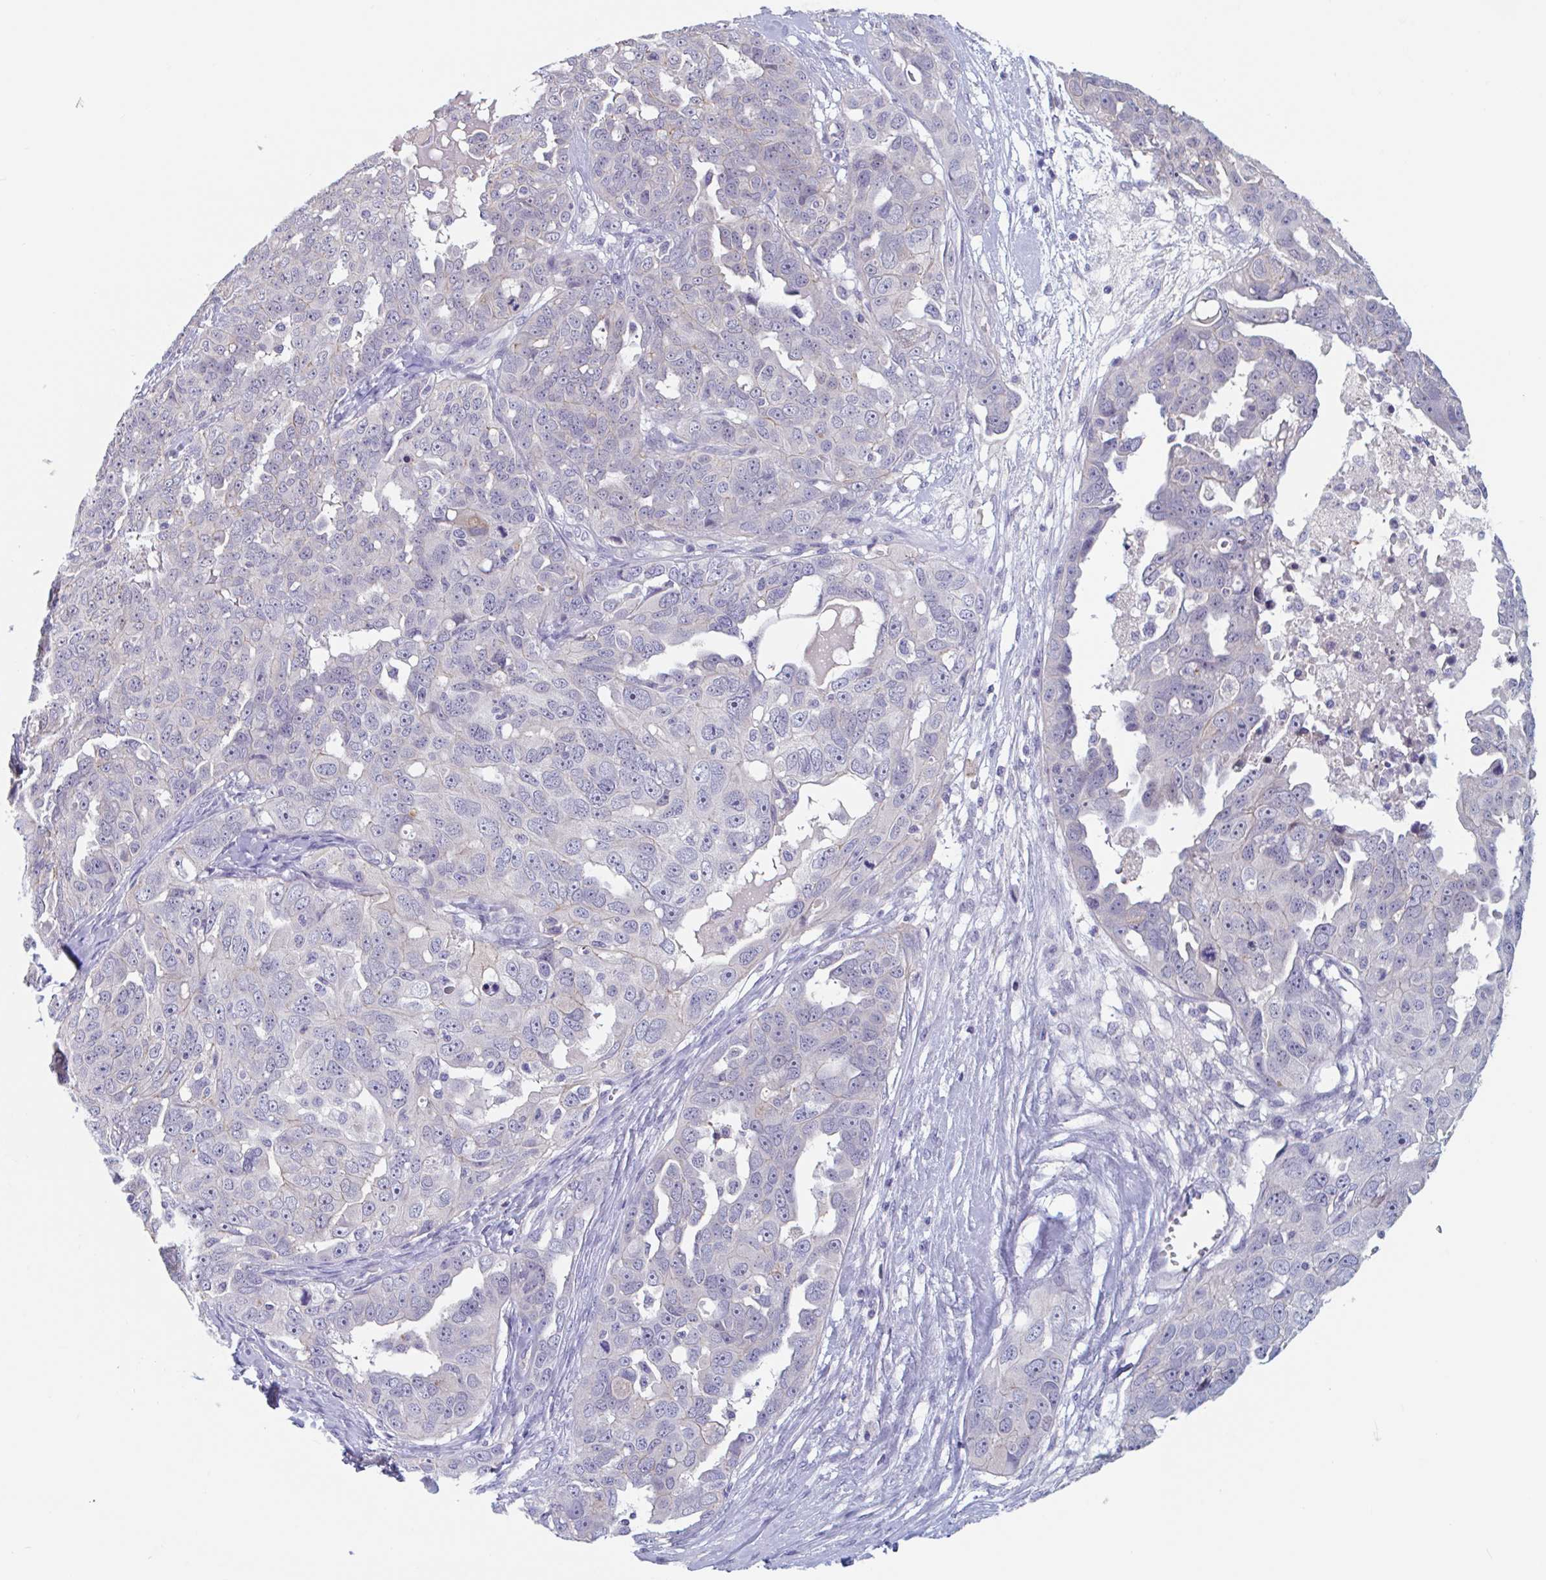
{"staining": {"intensity": "negative", "quantity": "none", "location": "none"}, "tissue": "ovarian cancer", "cell_type": "Tumor cells", "image_type": "cancer", "snomed": [{"axis": "morphology", "description": "Carcinoma, endometroid"}, {"axis": "topography", "description": "Ovary"}], "caption": "Immunohistochemistry histopathology image of ovarian endometroid carcinoma stained for a protein (brown), which reveals no expression in tumor cells.", "gene": "UNKL", "patient": {"sex": "female", "age": 70}}